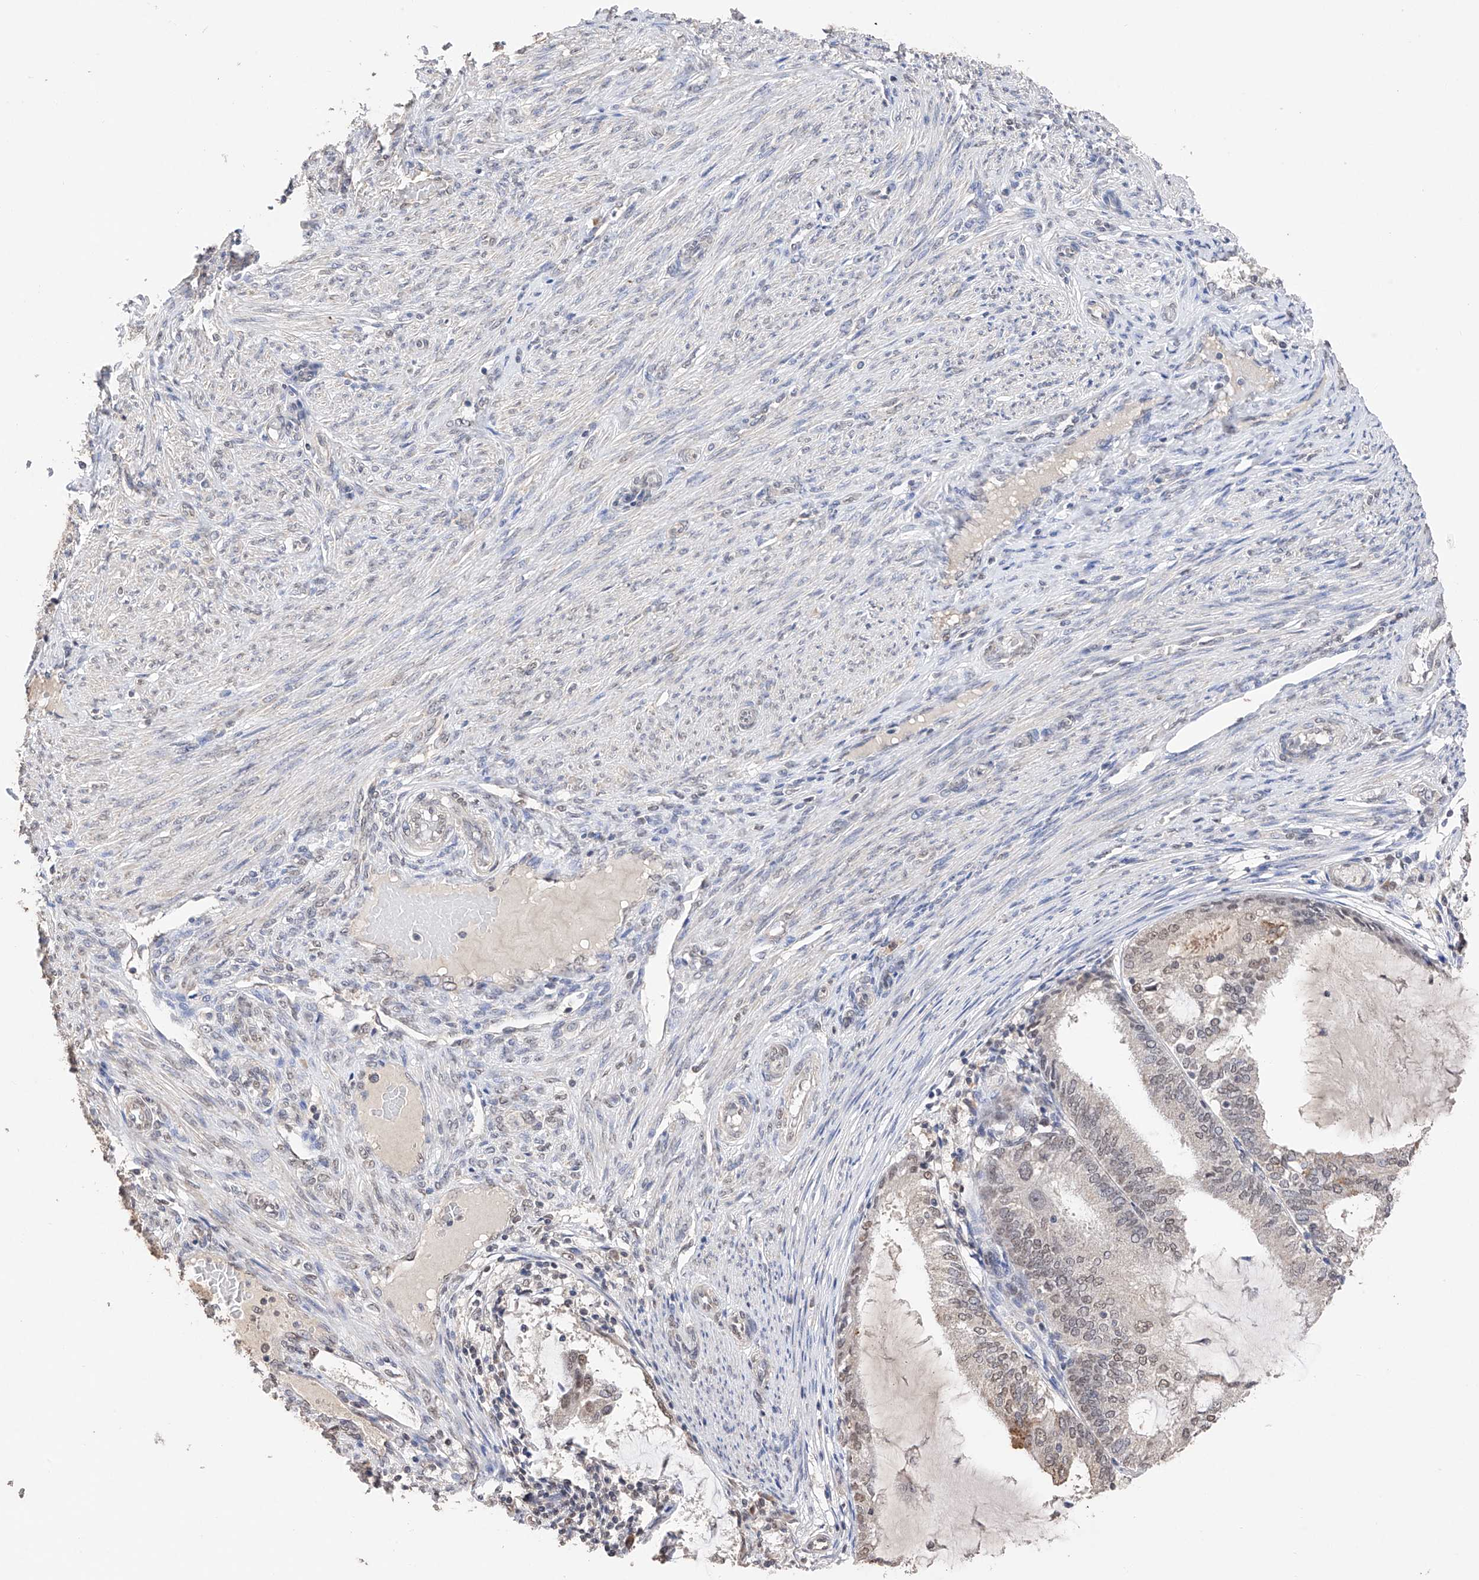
{"staining": {"intensity": "weak", "quantity": "25%-75%", "location": "nuclear"}, "tissue": "endometrial cancer", "cell_type": "Tumor cells", "image_type": "cancer", "snomed": [{"axis": "morphology", "description": "Adenocarcinoma, NOS"}, {"axis": "topography", "description": "Endometrium"}], "caption": "Endometrial adenocarcinoma stained with a brown dye shows weak nuclear positive positivity in about 25%-75% of tumor cells.", "gene": "DMAP1", "patient": {"sex": "female", "age": 81}}